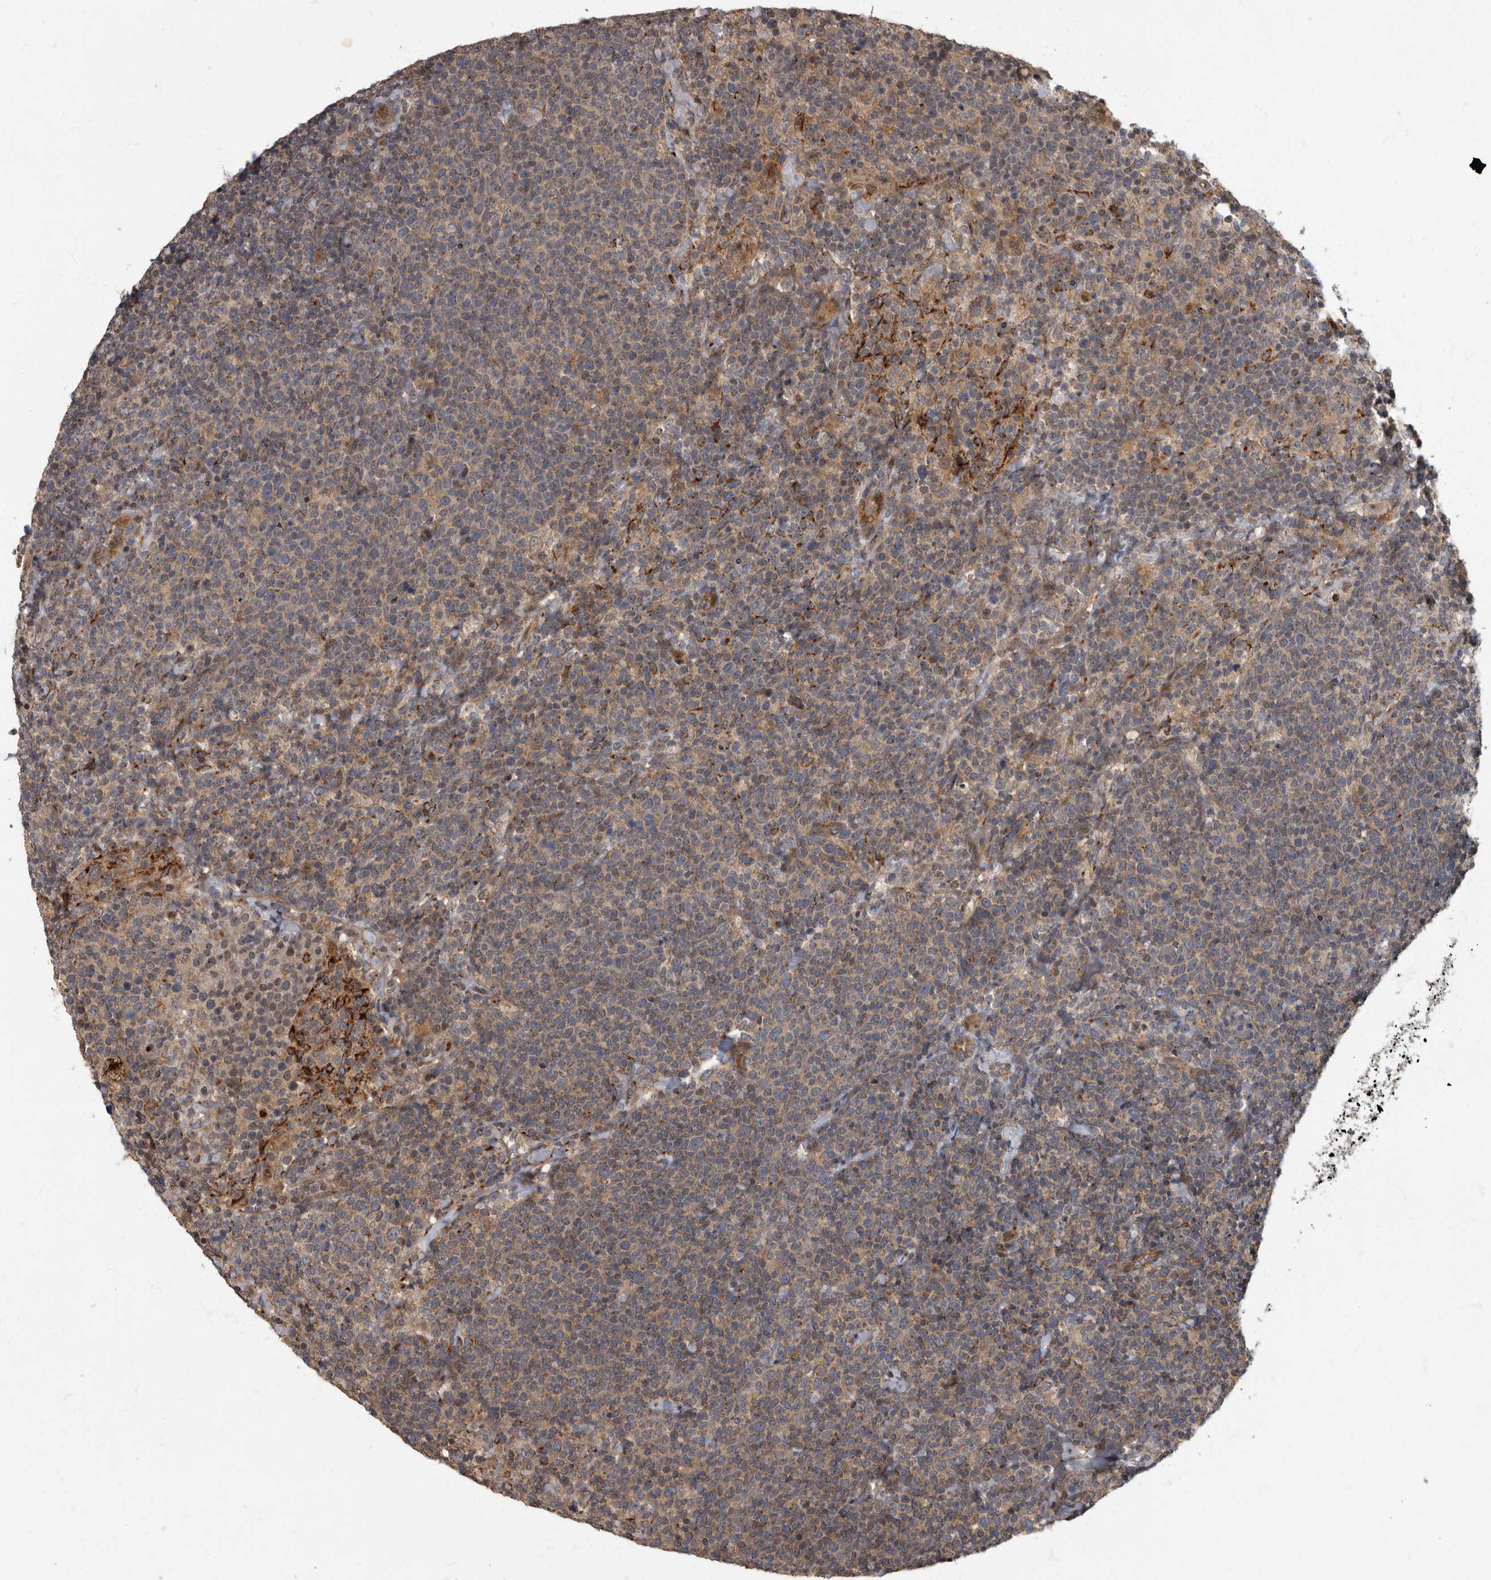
{"staining": {"intensity": "weak", "quantity": ">75%", "location": "cytoplasmic/membranous"}, "tissue": "lymphoma", "cell_type": "Tumor cells", "image_type": "cancer", "snomed": [{"axis": "morphology", "description": "Malignant lymphoma, non-Hodgkin's type, High grade"}, {"axis": "topography", "description": "Lymph node"}], "caption": "The photomicrograph demonstrates immunohistochemical staining of malignant lymphoma, non-Hodgkin's type (high-grade). There is weak cytoplasmic/membranous staining is seen in about >75% of tumor cells. Using DAB (brown) and hematoxylin (blue) stains, captured at high magnification using brightfield microscopy.", "gene": "IQCK", "patient": {"sex": "male", "age": 61}}